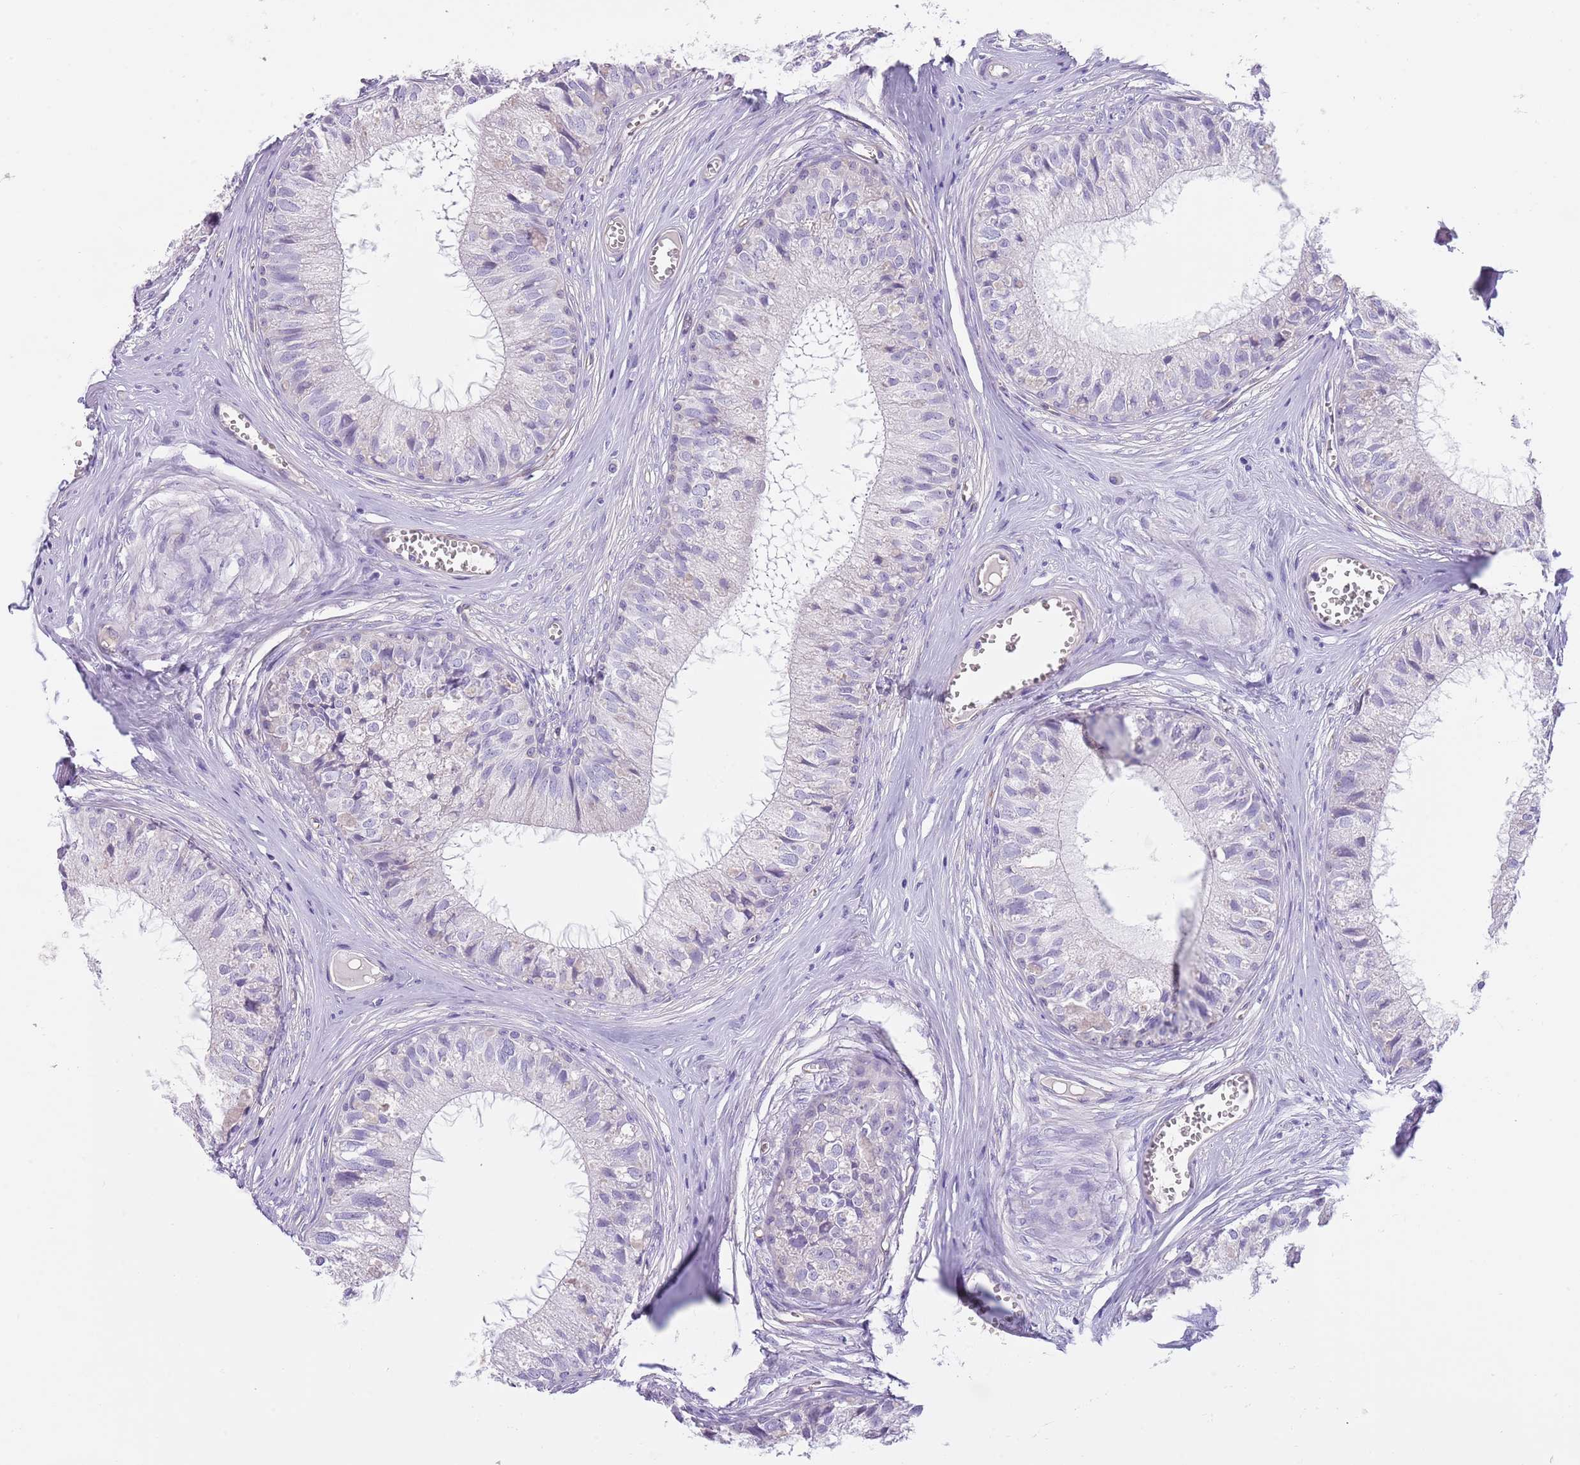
{"staining": {"intensity": "negative", "quantity": "none", "location": "none"}, "tissue": "epididymis", "cell_type": "Glandular cells", "image_type": "normal", "snomed": [{"axis": "morphology", "description": "Normal tissue, NOS"}, {"axis": "topography", "description": "Epididymis"}], "caption": "Immunohistochemistry image of unremarkable human epididymis stained for a protein (brown), which displays no positivity in glandular cells.", "gene": "TSGA13", "patient": {"sex": "male", "age": 36}}